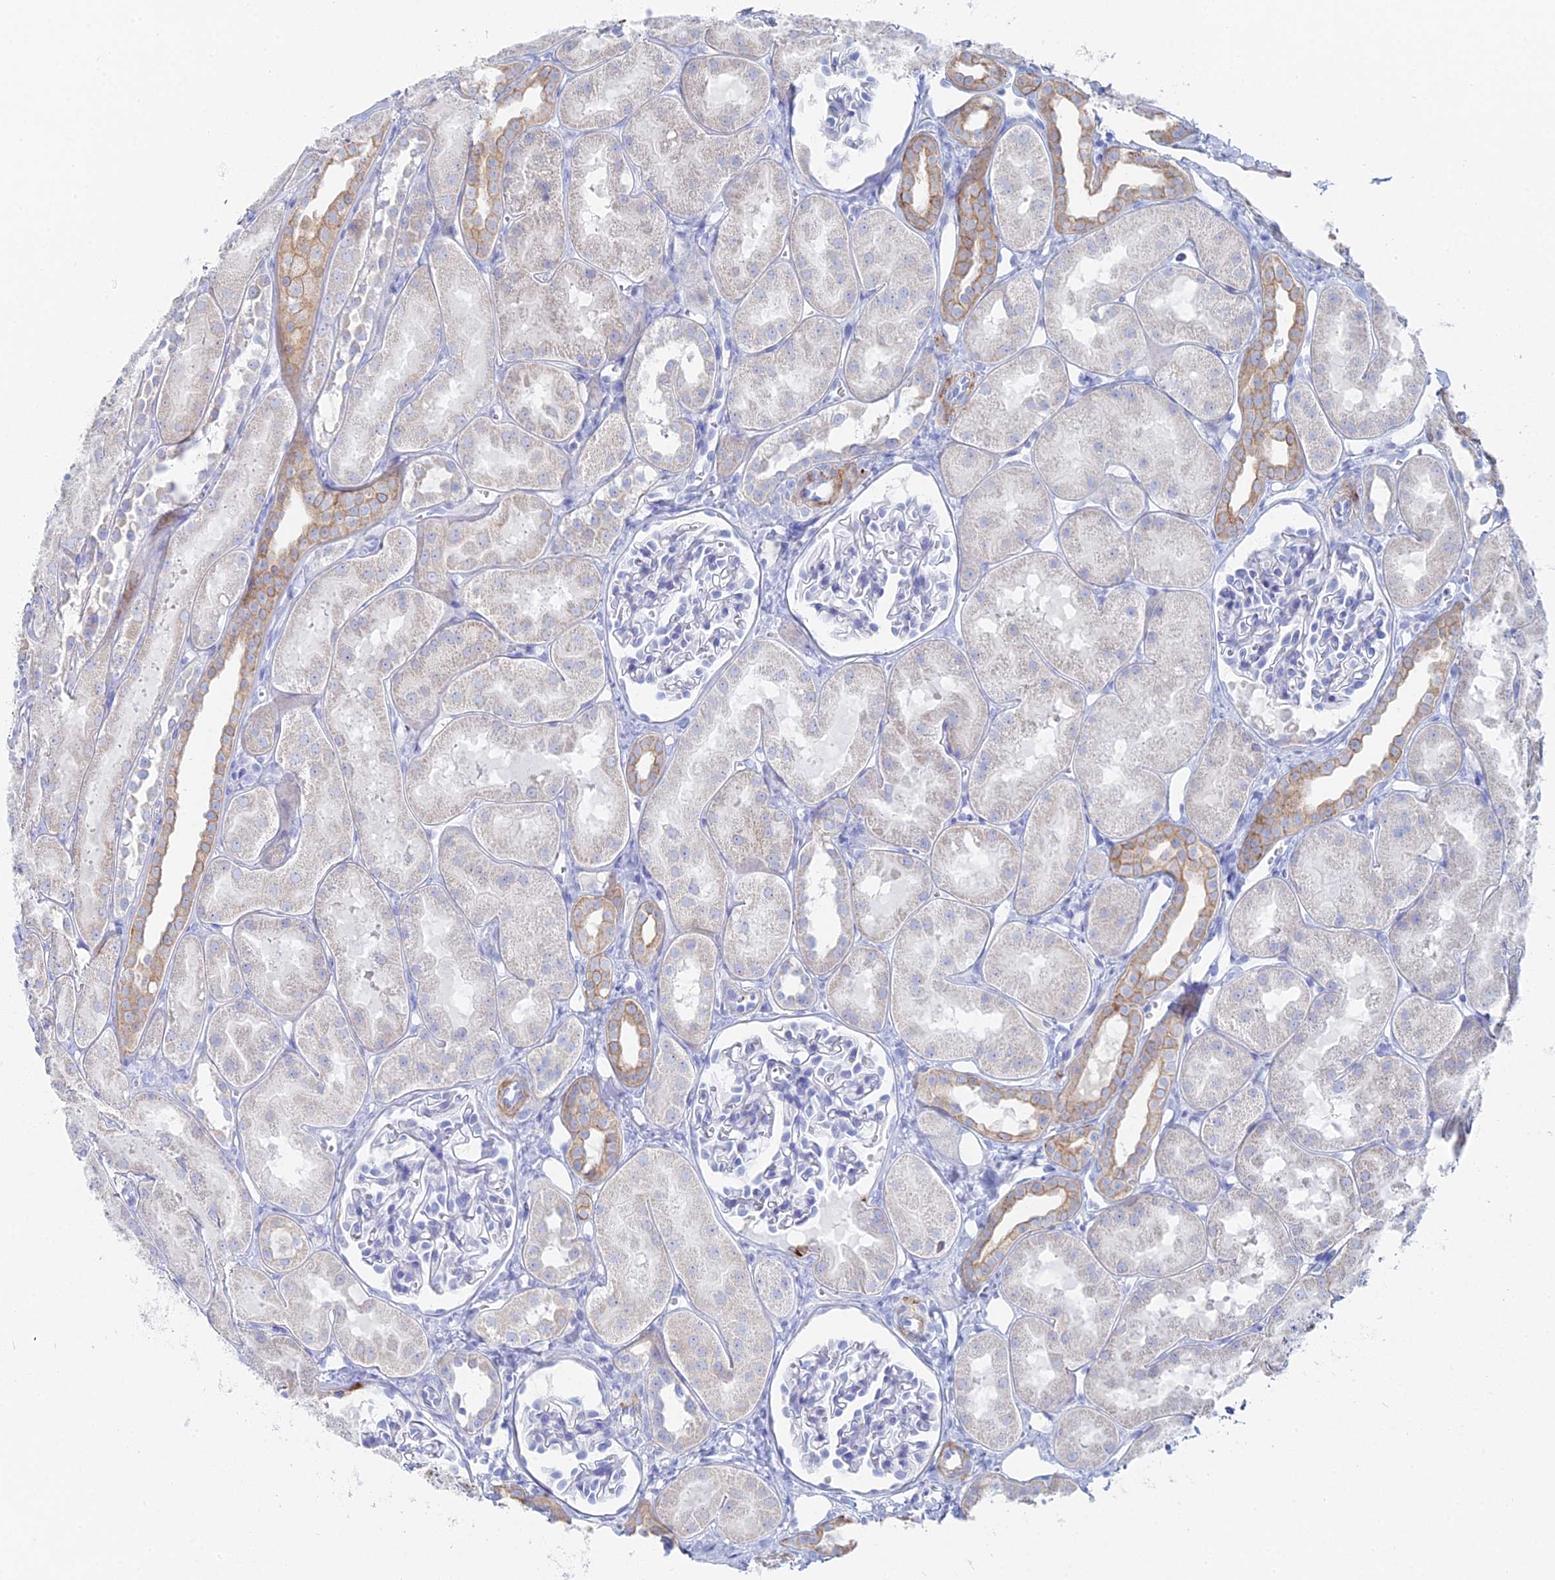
{"staining": {"intensity": "negative", "quantity": "none", "location": "none"}, "tissue": "kidney", "cell_type": "Cells in glomeruli", "image_type": "normal", "snomed": [{"axis": "morphology", "description": "Normal tissue, NOS"}, {"axis": "topography", "description": "Kidney"}, {"axis": "topography", "description": "Urinary bladder"}], "caption": "This is an immunohistochemistry image of benign kidney. There is no staining in cells in glomeruli.", "gene": "DHX34", "patient": {"sex": "male", "age": 16}}